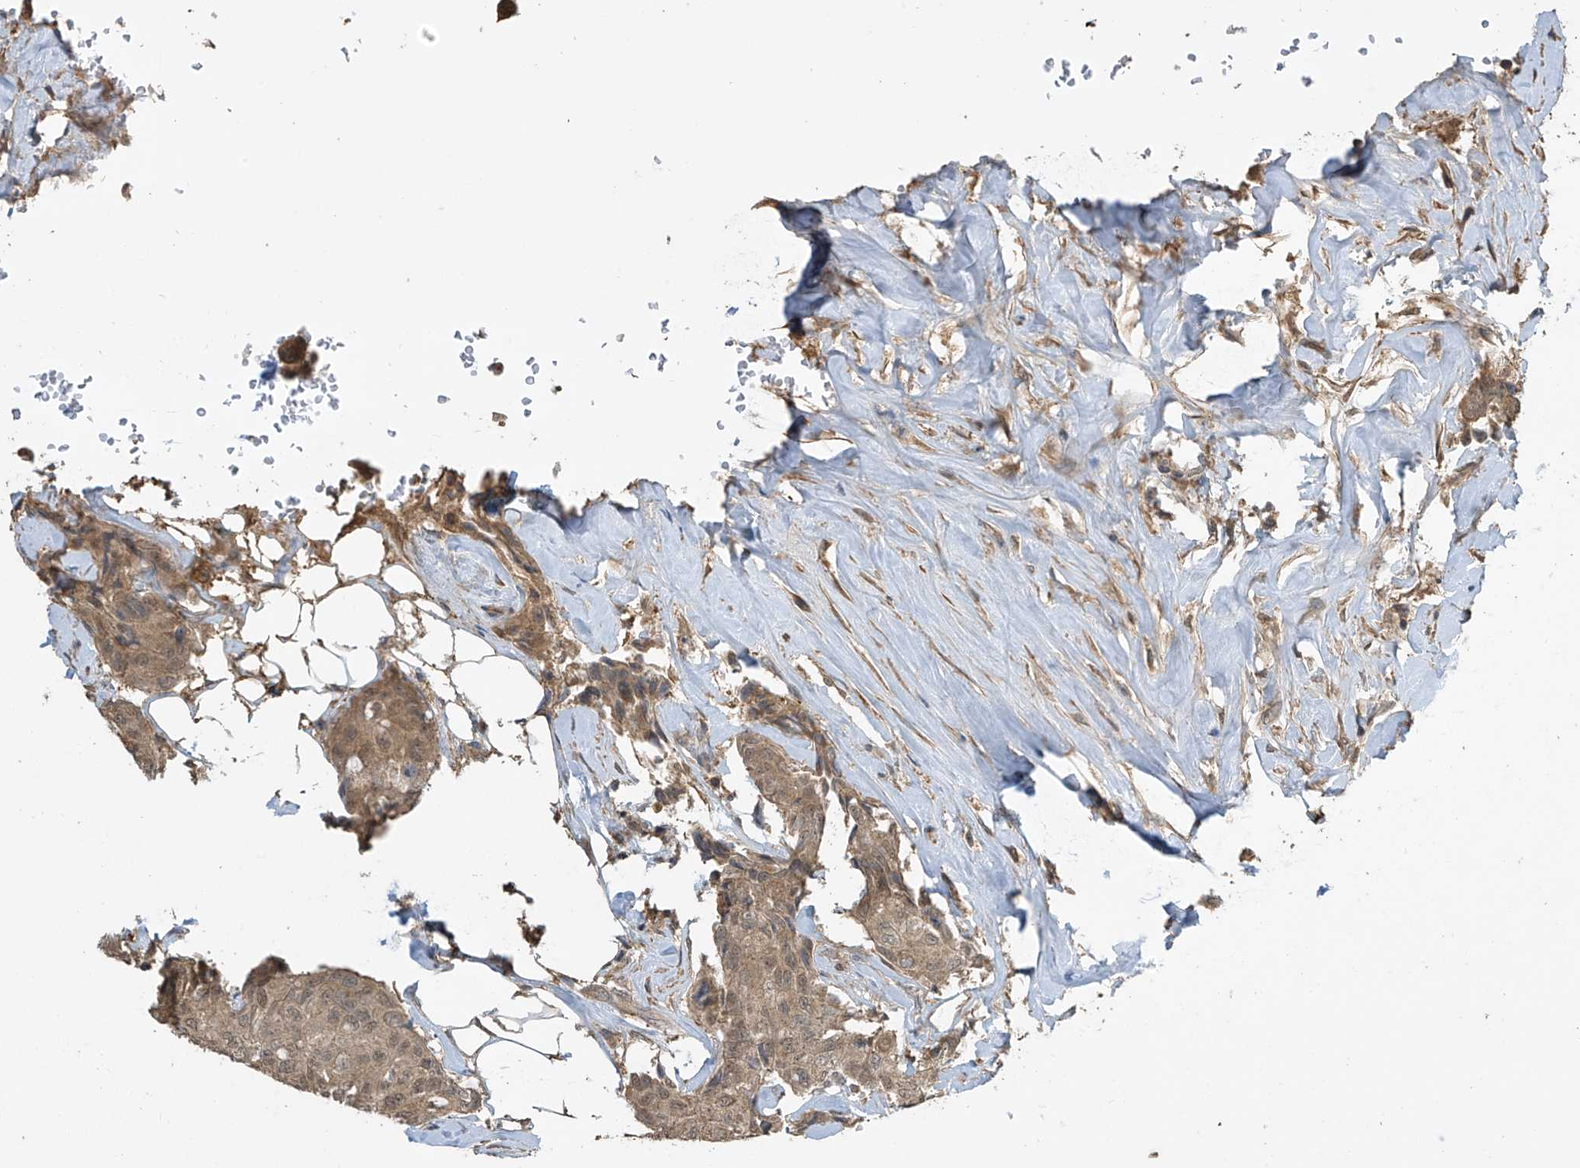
{"staining": {"intensity": "moderate", "quantity": ">75%", "location": "cytoplasmic/membranous,nuclear"}, "tissue": "breast cancer", "cell_type": "Tumor cells", "image_type": "cancer", "snomed": [{"axis": "morphology", "description": "Duct carcinoma"}, {"axis": "topography", "description": "Breast"}], "caption": "Tumor cells show moderate cytoplasmic/membranous and nuclear expression in about >75% of cells in breast invasive ductal carcinoma.", "gene": "SLFN14", "patient": {"sex": "female", "age": 80}}